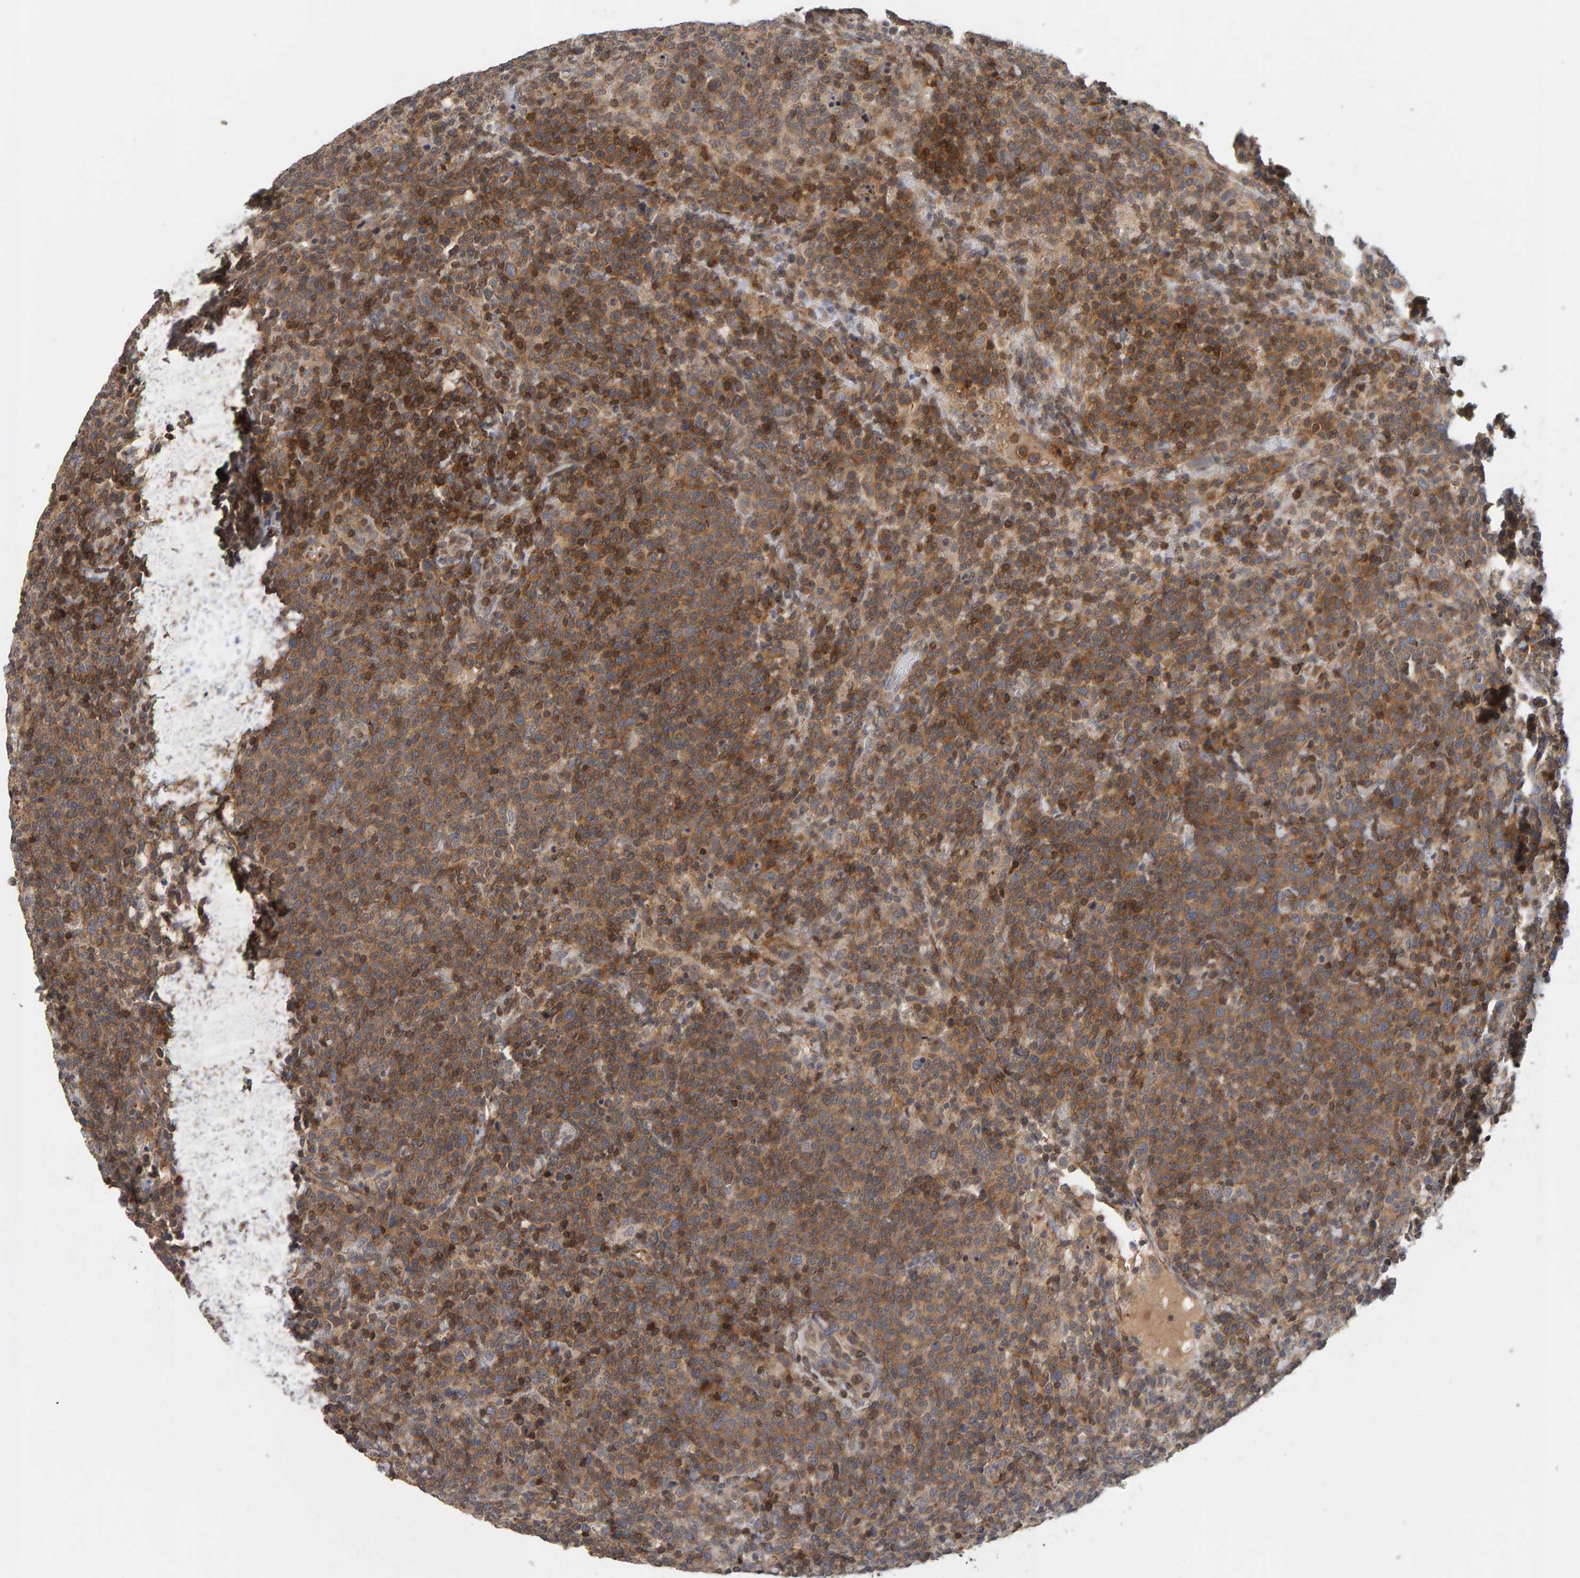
{"staining": {"intensity": "weak", "quantity": ">75%", "location": "cytoplasmic/membranous"}, "tissue": "lymphoma", "cell_type": "Tumor cells", "image_type": "cancer", "snomed": [{"axis": "morphology", "description": "Malignant lymphoma, non-Hodgkin's type, High grade"}, {"axis": "topography", "description": "Lymph node"}], "caption": "Malignant lymphoma, non-Hodgkin's type (high-grade) was stained to show a protein in brown. There is low levels of weak cytoplasmic/membranous expression in about >75% of tumor cells.", "gene": "TEFM", "patient": {"sex": "male", "age": 61}}